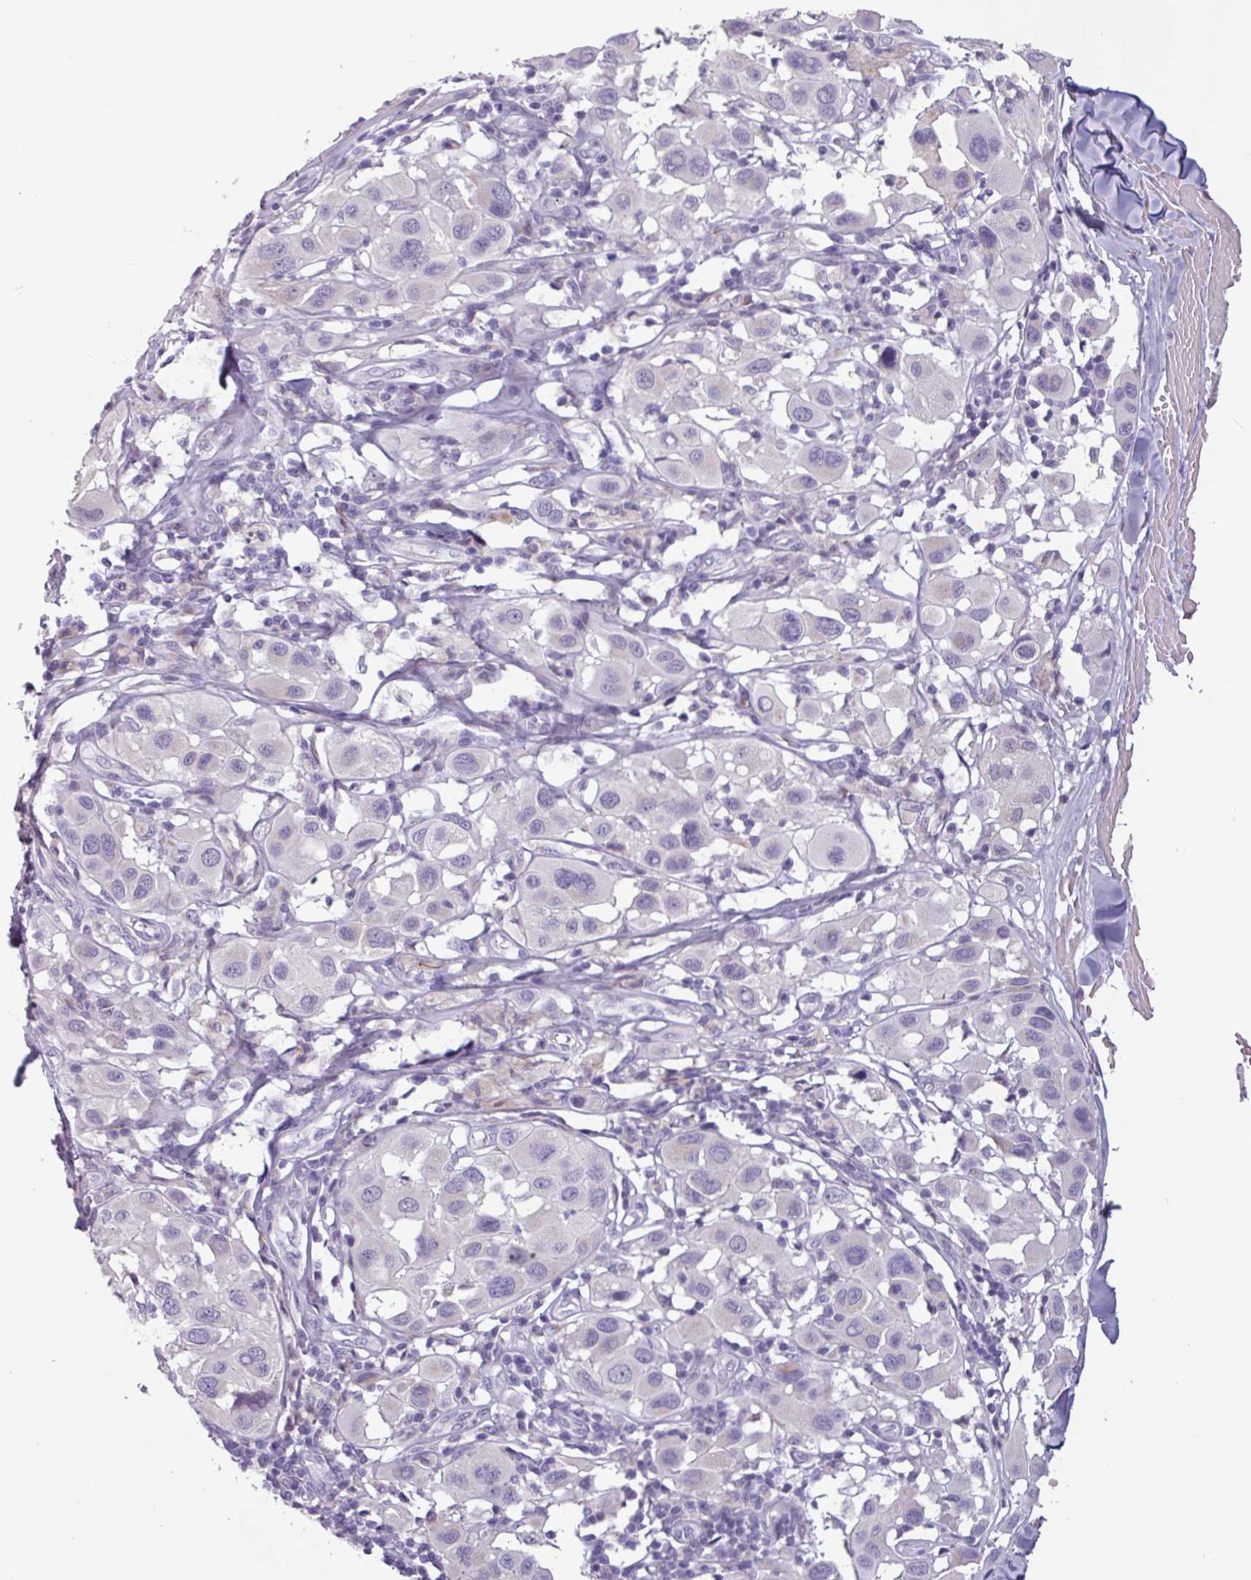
{"staining": {"intensity": "negative", "quantity": "none", "location": "none"}, "tissue": "melanoma", "cell_type": "Tumor cells", "image_type": "cancer", "snomed": [{"axis": "morphology", "description": "Malignant melanoma, Metastatic site"}, {"axis": "topography", "description": "Skin"}], "caption": "This photomicrograph is of melanoma stained with immunohistochemistry to label a protein in brown with the nuclei are counter-stained blue. There is no positivity in tumor cells.", "gene": "ADGRE1", "patient": {"sex": "male", "age": 41}}